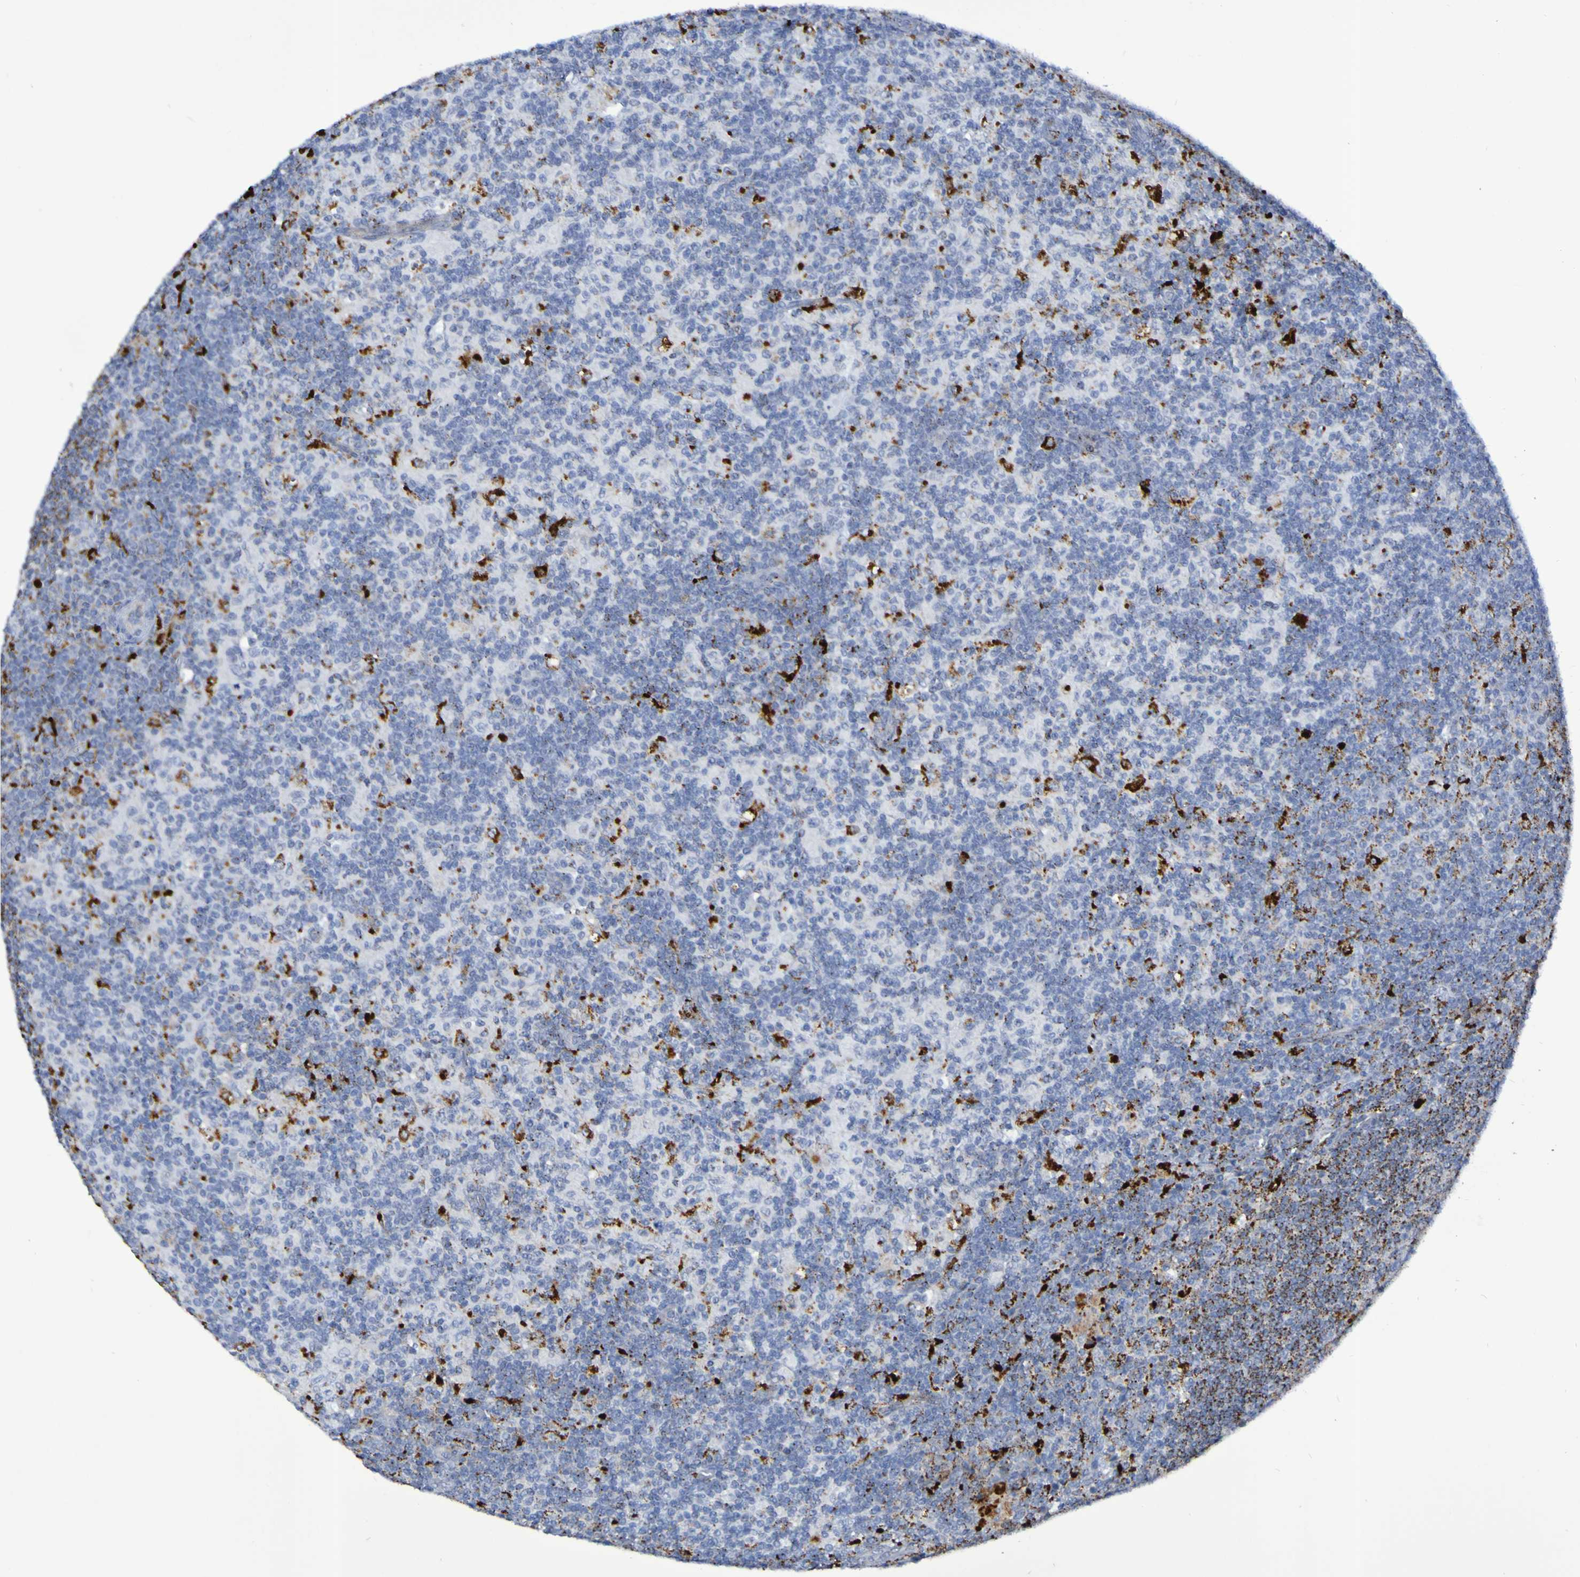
{"staining": {"intensity": "moderate", "quantity": "25%-75%", "location": "cytoplasmic/membranous"}, "tissue": "lymph node", "cell_type": "Germinal center cells", "image_type": "normal", "snomed": [{"axis": "morphology", "description": "Normal tissue, NOS"}, {"axis": "morphology", "description": "Inflammation, NOS"}, {"axis": "topography", "description": "Lymph node"}], "caption": "The photomicrograph displays a brown stain indicating the presence of a protein in the cytoplasmic/membranous of germinal center cells in lymph node.", "gene": "TPH1", "patient": {"sex": "male", "age": 55}}